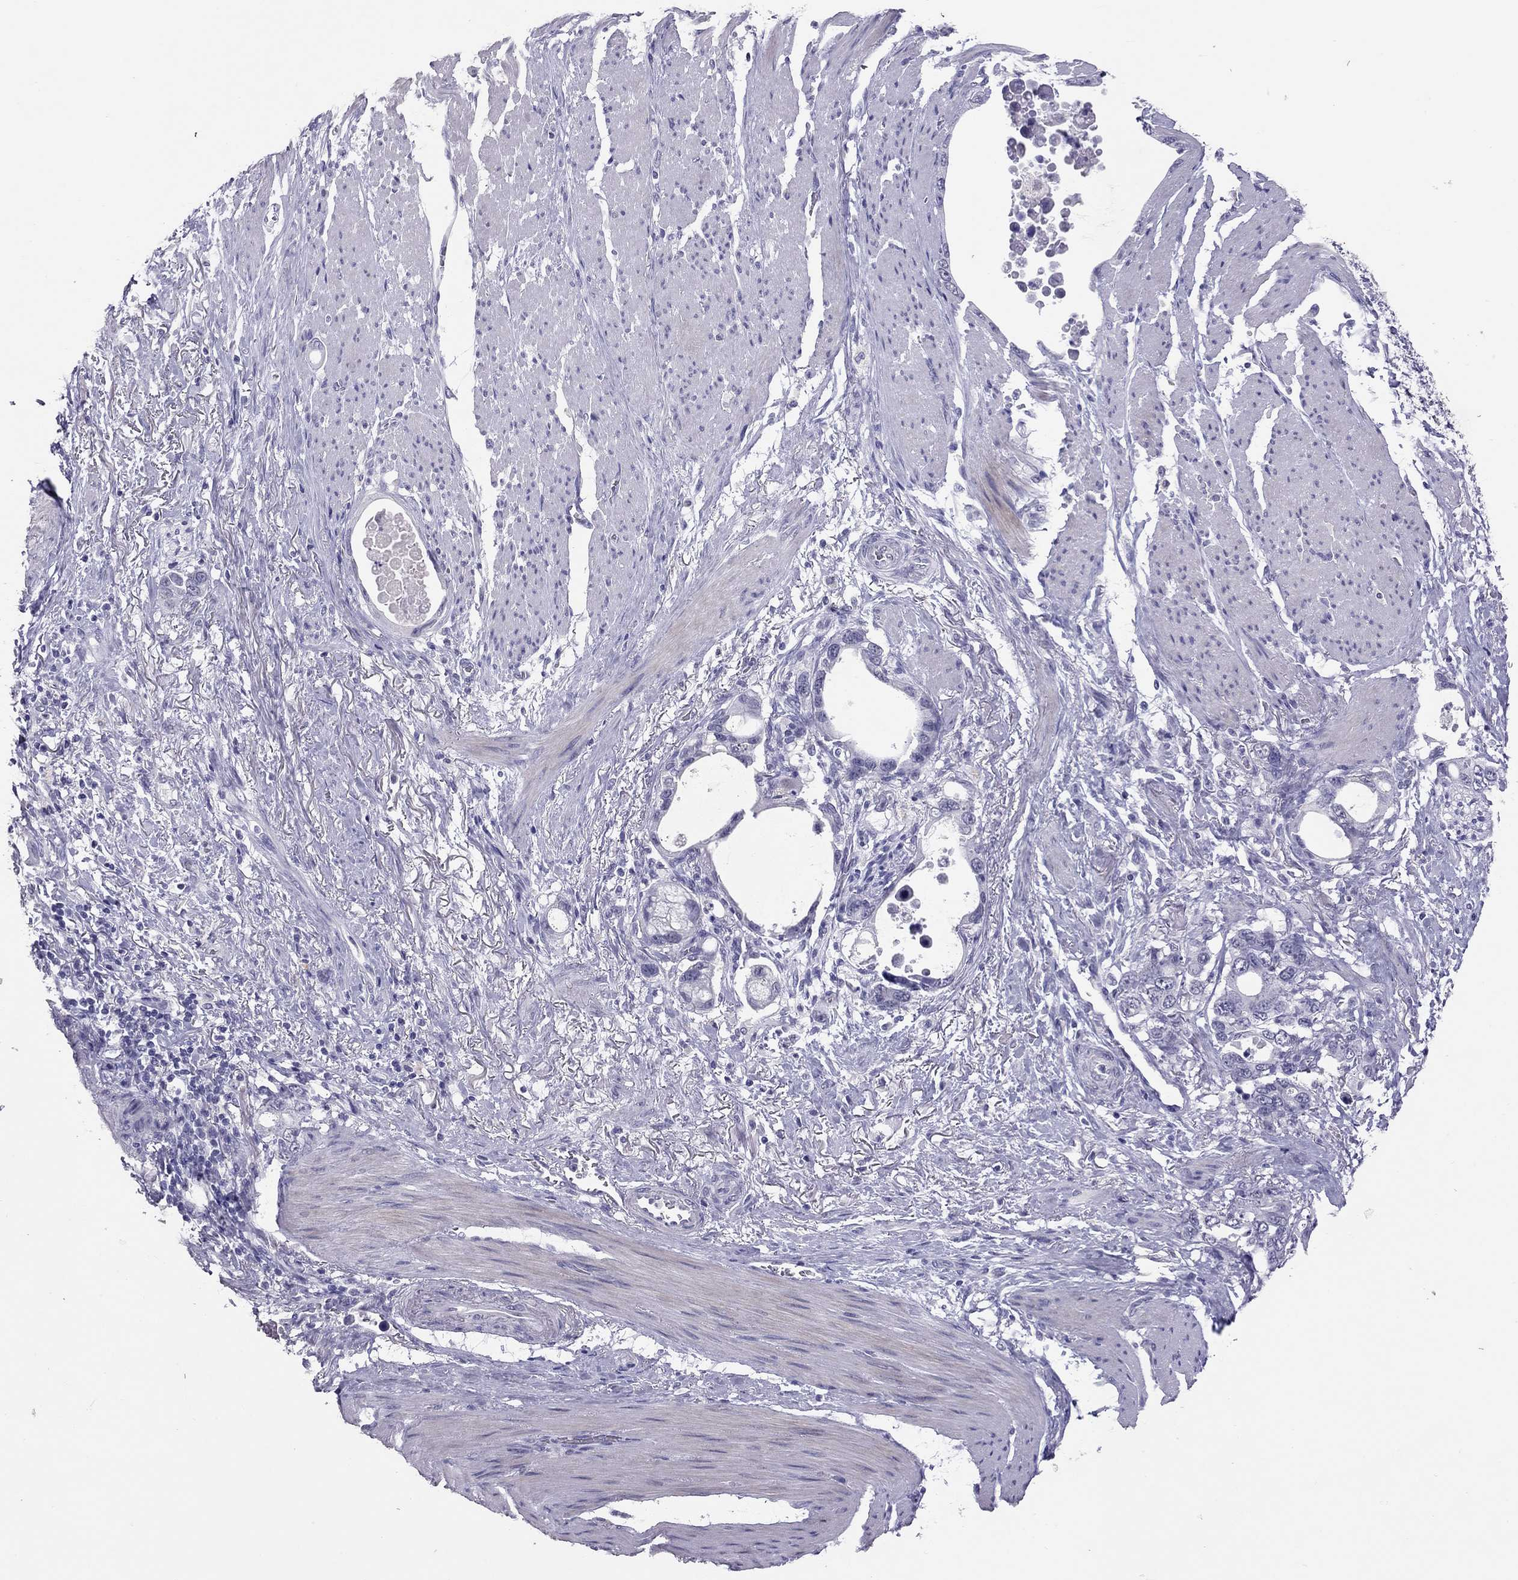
{"staining": {"intensity": "negative", "quantity": "none", "location": "none"}, "tissue": "stomach cancer", "cell_type": "Tumor cells", "image_type": "cancer", "snomed": [{"axis": "morphology", "description": "Adenocarcinoma, NOS"}, {"axis": "topography", "description": "Stomach, upper"}], "caption": "Tumor cells are negative for protein expression in human stomach adenocarcinoma.", "gene": "PSMB11", "patient": {"sex": "male", "age": 74}}